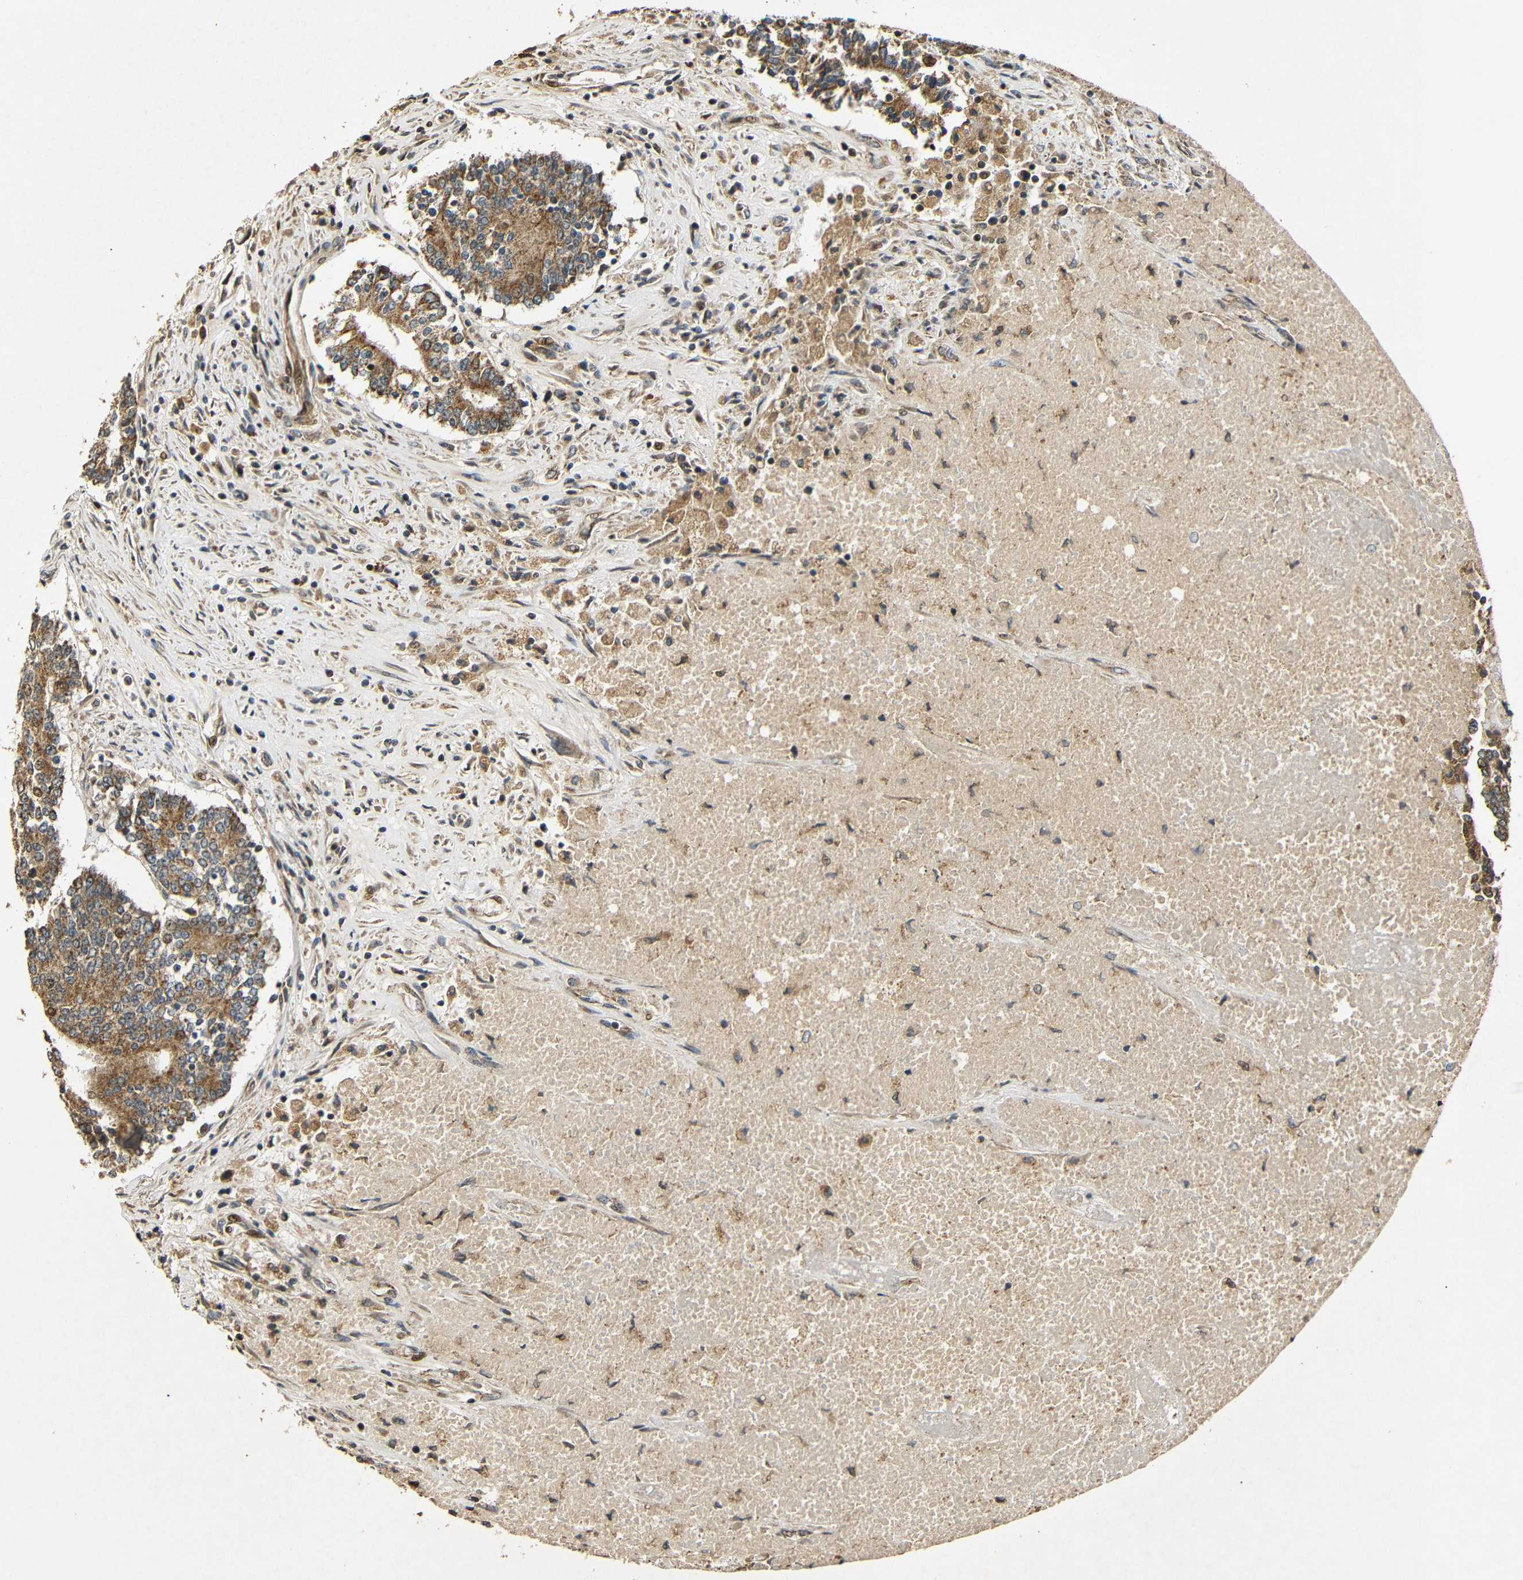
{"staining": {"intensity": "strong", "quantity": ">75%", "location": "cytoplasmic/membranous"}, "tissue": "prostate cancer", "cell_type": "Tumor cells", "image_type": "cancer", "snomed": [{"axis": "morphology", "description": "Normal tissue, NOS"}, {"axis": "morphology", "description": "Adenocarcinoma, High grade"}, {"axis": "topography", "description": "Prostate"}, {"axis": "topography", "description": "Seminal veicle"}], "caption": "Prostate high-grade adenocarcinoma tissue exhibits strong cytoplasmic/membranous expression in approximately >75% of tumor cells, visualized by immunohistochemistry.", "gene": "KAZALD1", "patient": {"sex": "male", "age": 55}}